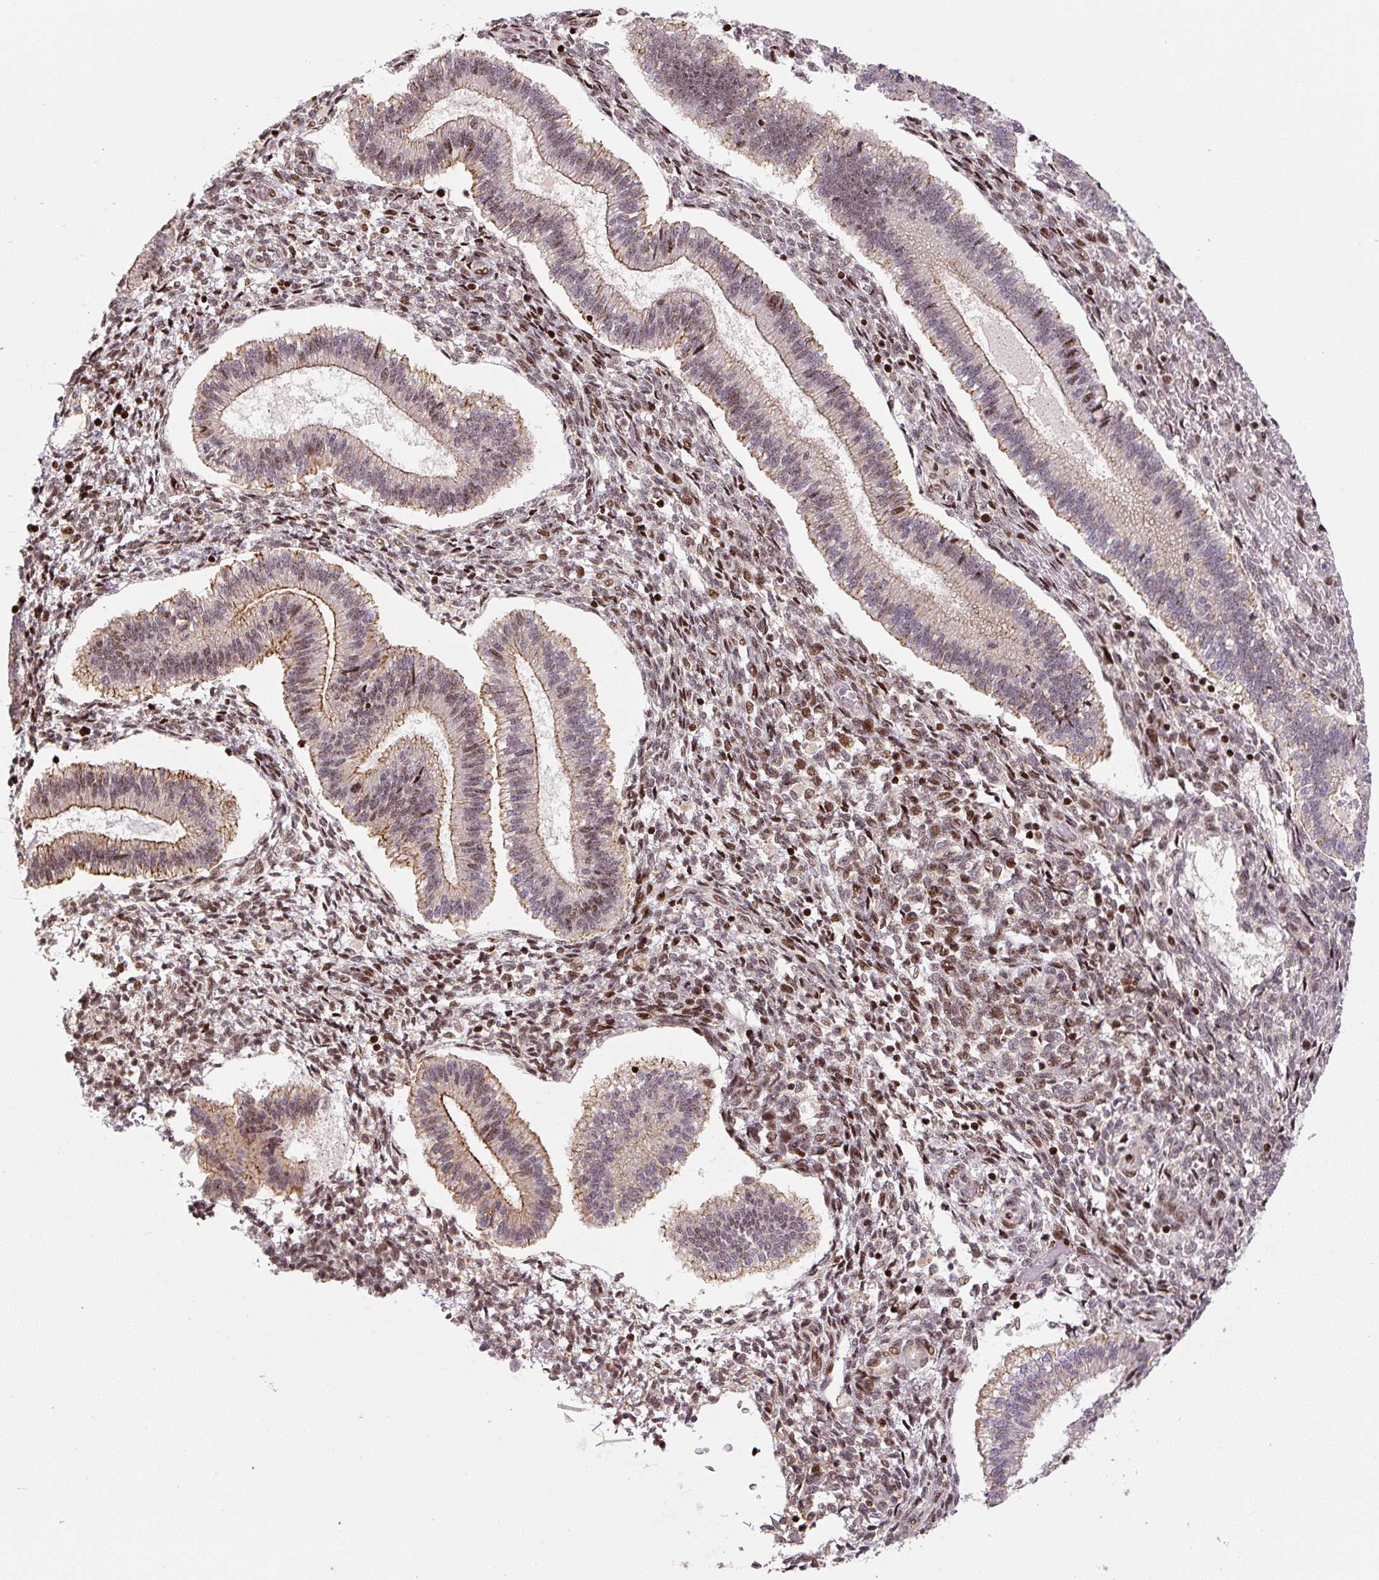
{"staining": {"intensity": "strong", "quantity": ">75%", "location": "nuclear"}, "tissue": "endometrium", "cell_type": "Cells in endometrial stroma", "image_type": "normal", "snomed": [{"axis": "morphology", "description": "Normal tissue, NOS"}, {"axis": "topography", "description": "Endometrium"}], "caption": "Immunohistochemistry of unremarkable human endometrium demonstrates high levels of strong nuclear staining in approximately >75% of cells in endometrial stroma.", "gene": "PYDC2", "patient": {"sex": "female", "age": 25}}